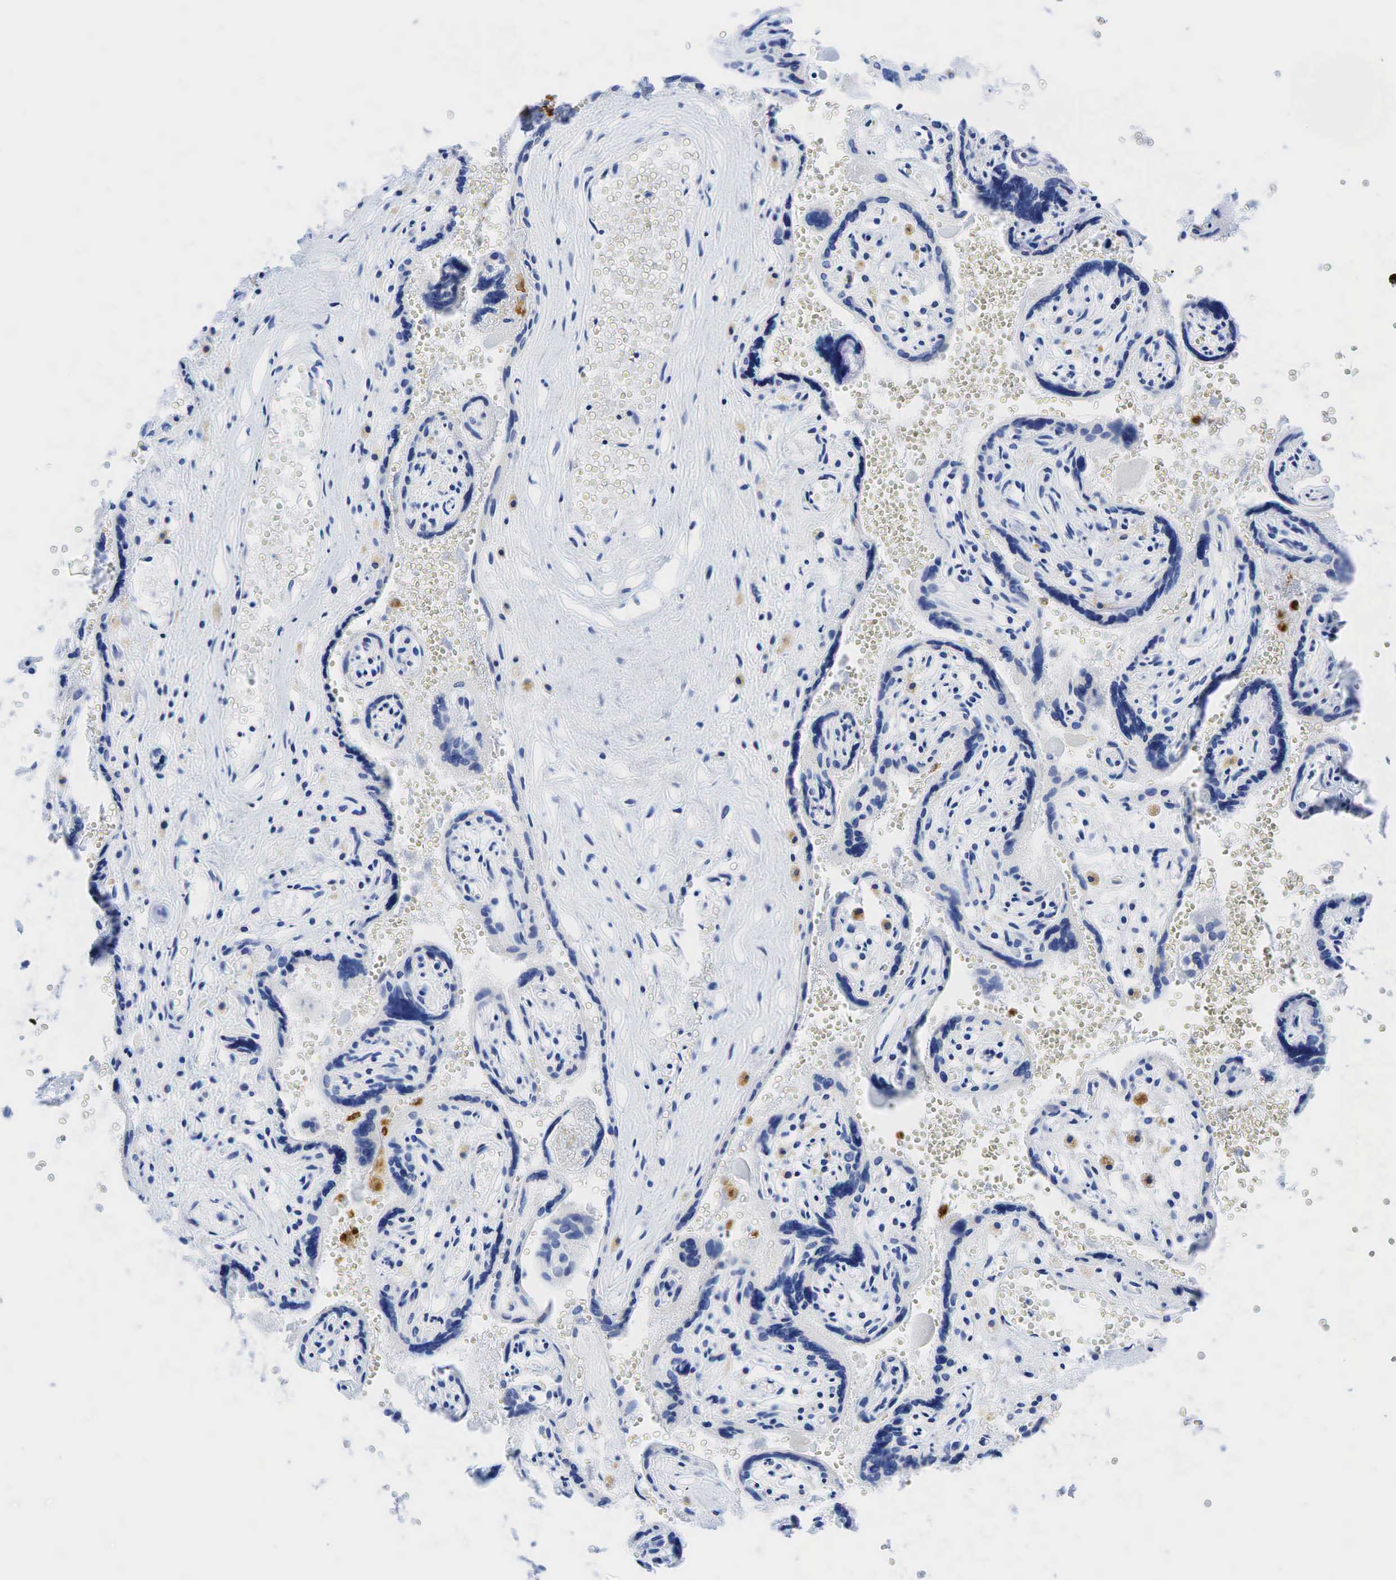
{"staining": {"intensity": "negative", "quantity": "none", "location": "none"}, "tissue": "placenta", "cell_type": "Decidual cells", "image_type": "normal", "snomed": [{"axis": "morphology", "description": "Normal tissue, NOS"}, {"axis": "topography", "description": "Placenta"}], "caption": "High power microscopy image of an immunohistochemistry (IHC) histopathology image of benign placenta, revealing no significant expression in decidual cells. Brightfield microscopy of immunohistochemistry (IHC) stained with DAB (brown) and hematoxylin (blue), captured at high magnification.", "gene": "CD68", "patient": {"sex": "female", "age": 40}}